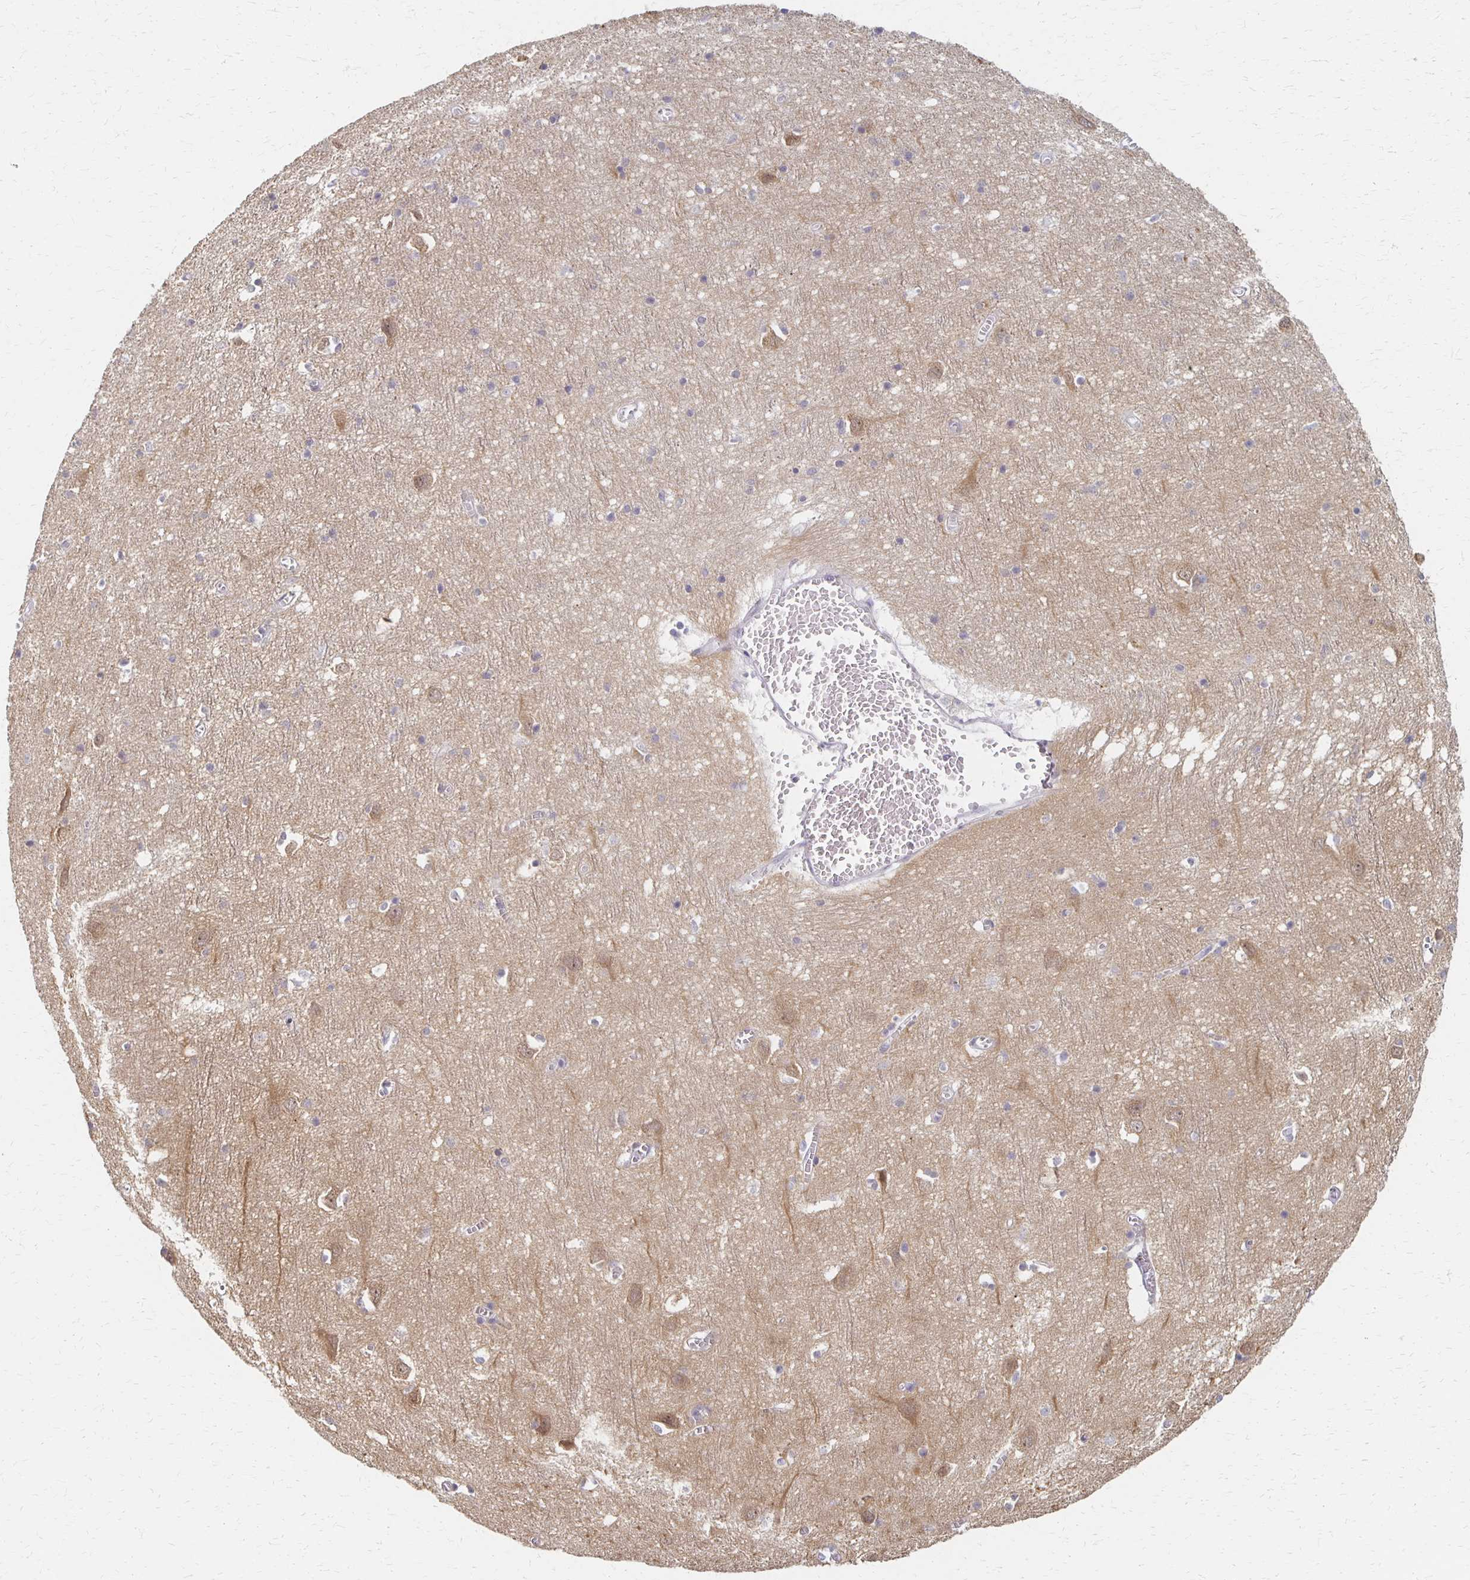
{"staining": {"intensity": "negative", "quantity": "none", "location": "none"}, "tissue": "cerebral cortex", "cell_type": "Endothelial cells", "image_type": "normal", "snomed": [{"axis": "morphology", "description": "Normal tissue, NOS"}, {"axis": "topography", "description": "Cerebral cortex"}], "caption": "IHC photomicrograph of benign human cerebral cortex stained for a protein (brown), which displays no expression in endothelial cells. The staining was performed using DAB to visualize the protein expression in brown, while the nuclei were stained in blue with hematoxylin (Magnification: 20x).", "gene": "PRKCB", "patient": {"sex": "male", "age": 70}}